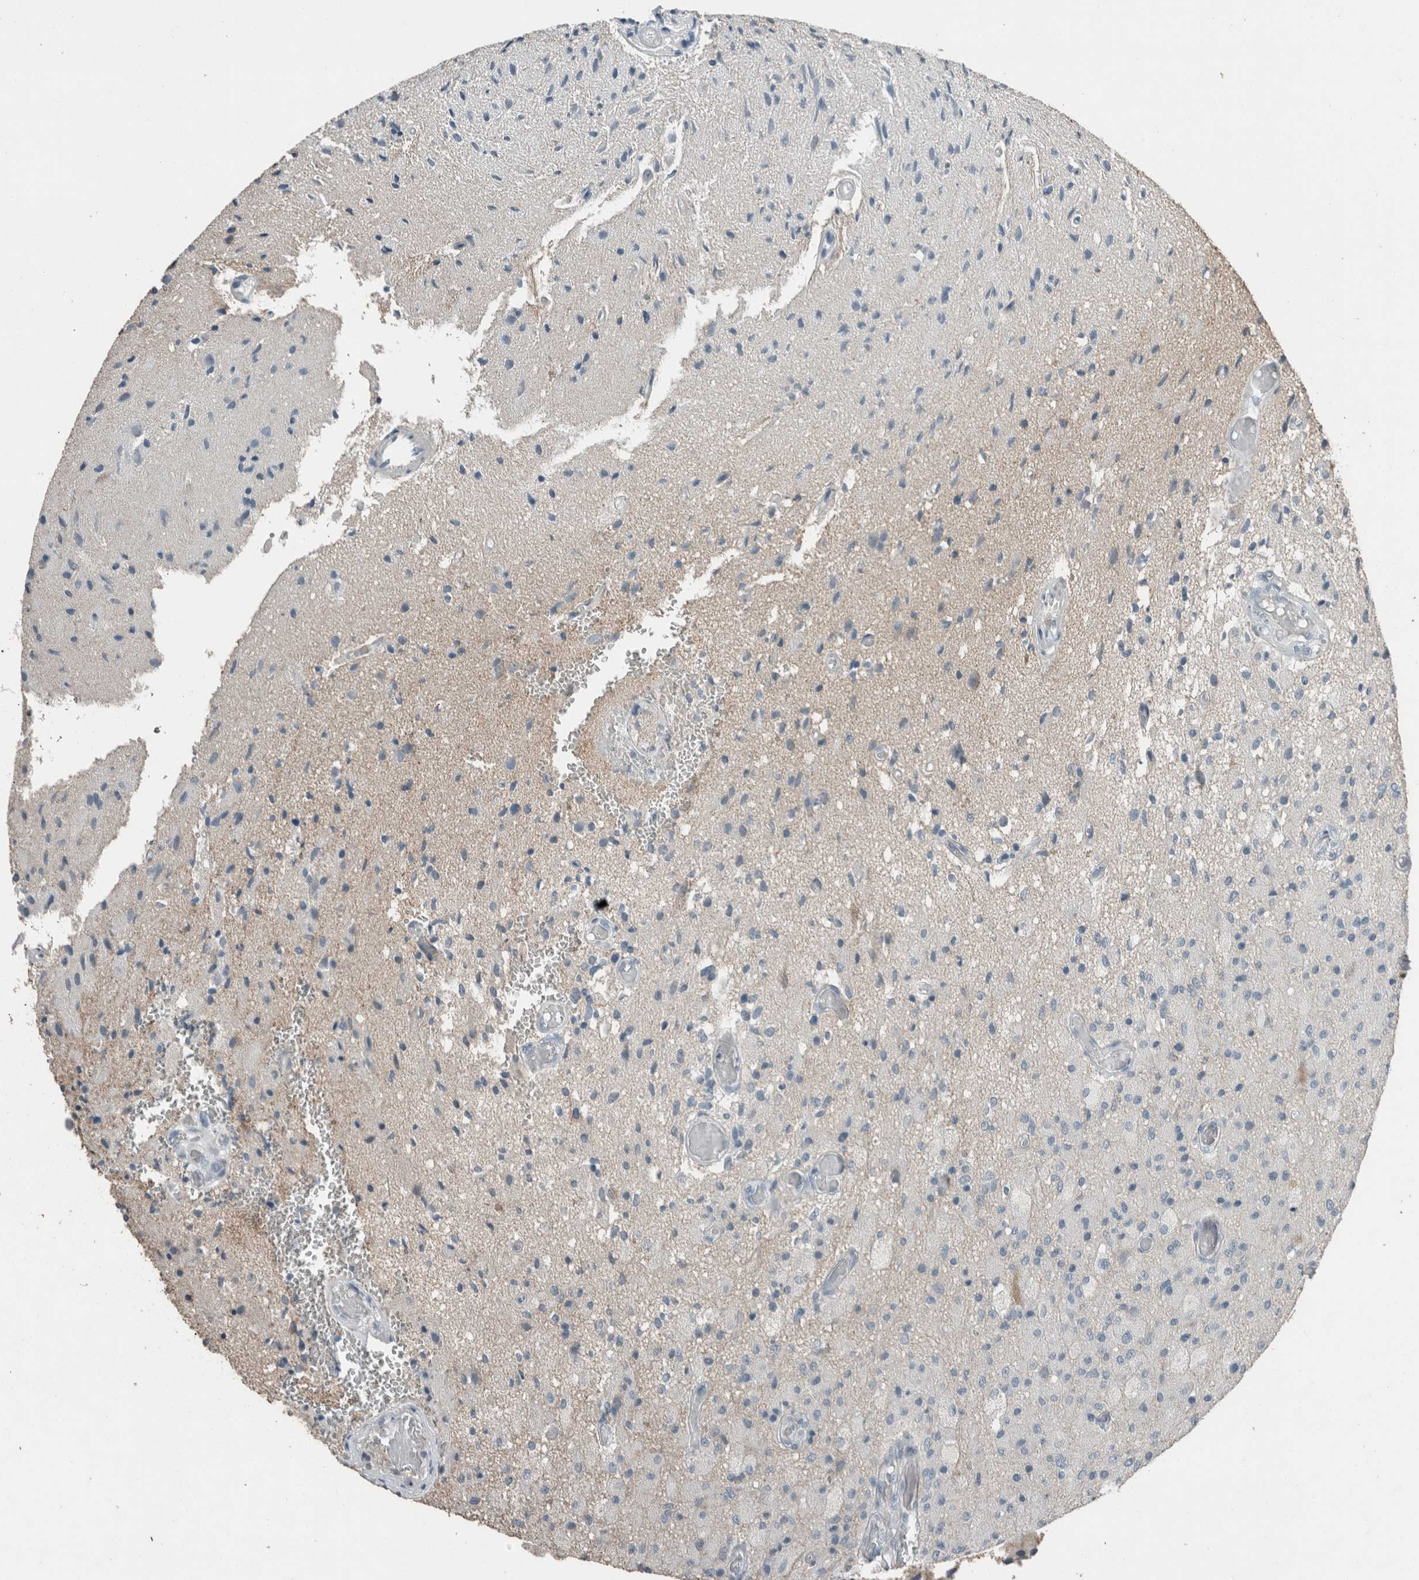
{"staining": {"intensity": "negative", "quantity": "none", "location": "none"}, "tissue": "glioma", "cell_type": "Tumor cells", "image_type": "cancer", "snomed": [{"axis": "morphology", "description": "Normal tissue, NOS"}, {"axis": "morphology", "description": "Glioma, malignant, High grade"}, {"axis": "topography", "description": "Cerebral cortex"}], "caption": "Immunohistochemical staining of human malignant glioma (high-grade) reveals no significant expression in tumor cells.", "gene": "ACVR2B", "patient": {"sex": "male", "age": 77}}